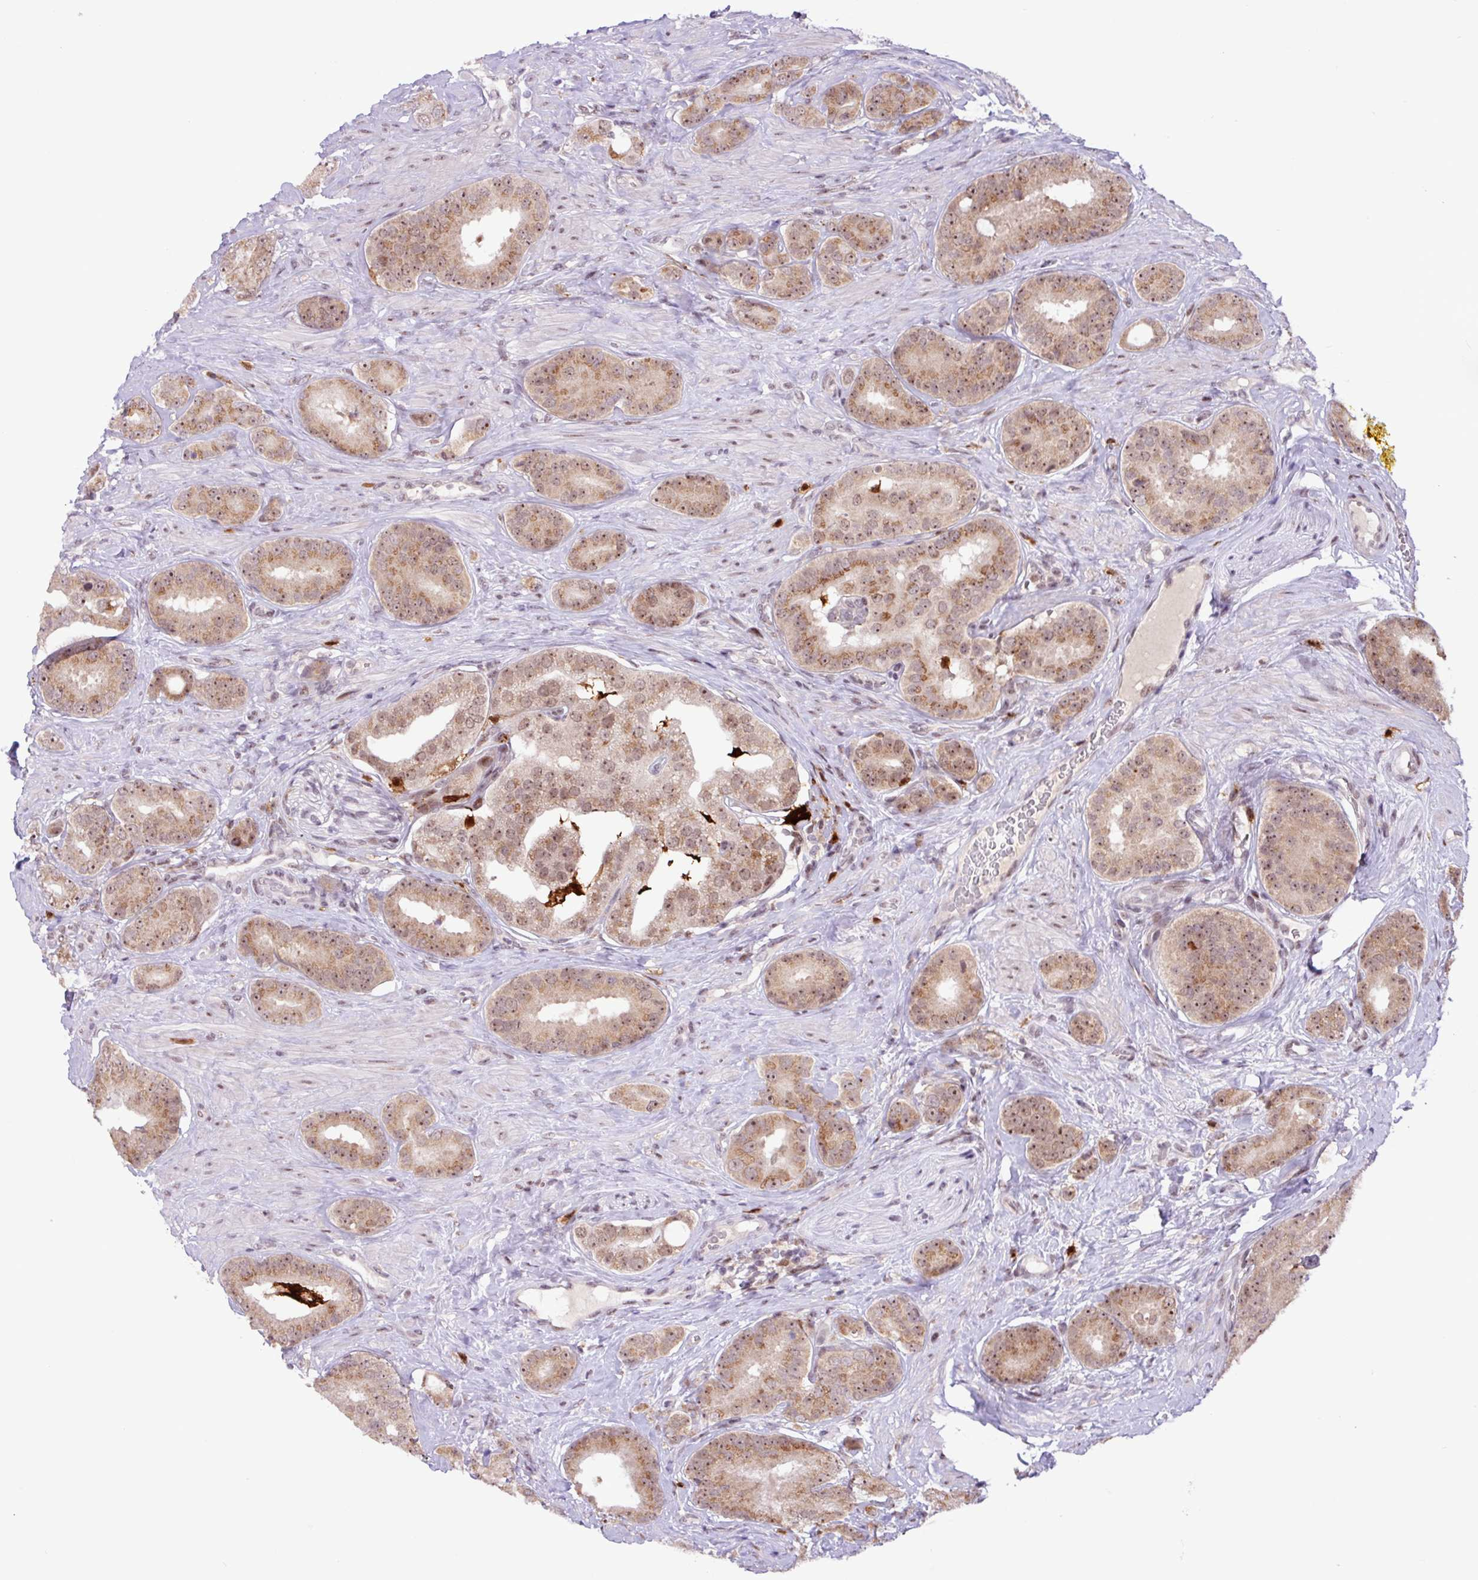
{"staining": {"intensity": "moderate", "quantity": ">75%", "location": "cytoplasmic/membranous,nuclear"}, "tissue": "prostate cancer", "cell_type": "Tumor cells", "image_type": "cancer", "snomed": [{"axis": "morphology", "description": "Adenocarcinoma, High grade"}, {"axis": "topography", "description": "Prostate"}], "caption": "The histopathology image reveals immunohistochemical staining of prostate cancer. There is moderate cytoplasmic/membranous and nuclear positivity is identified in about >75% of tumor cells.", "gene": "BRD3", "patient": {"sex": "male", "age": 63}}